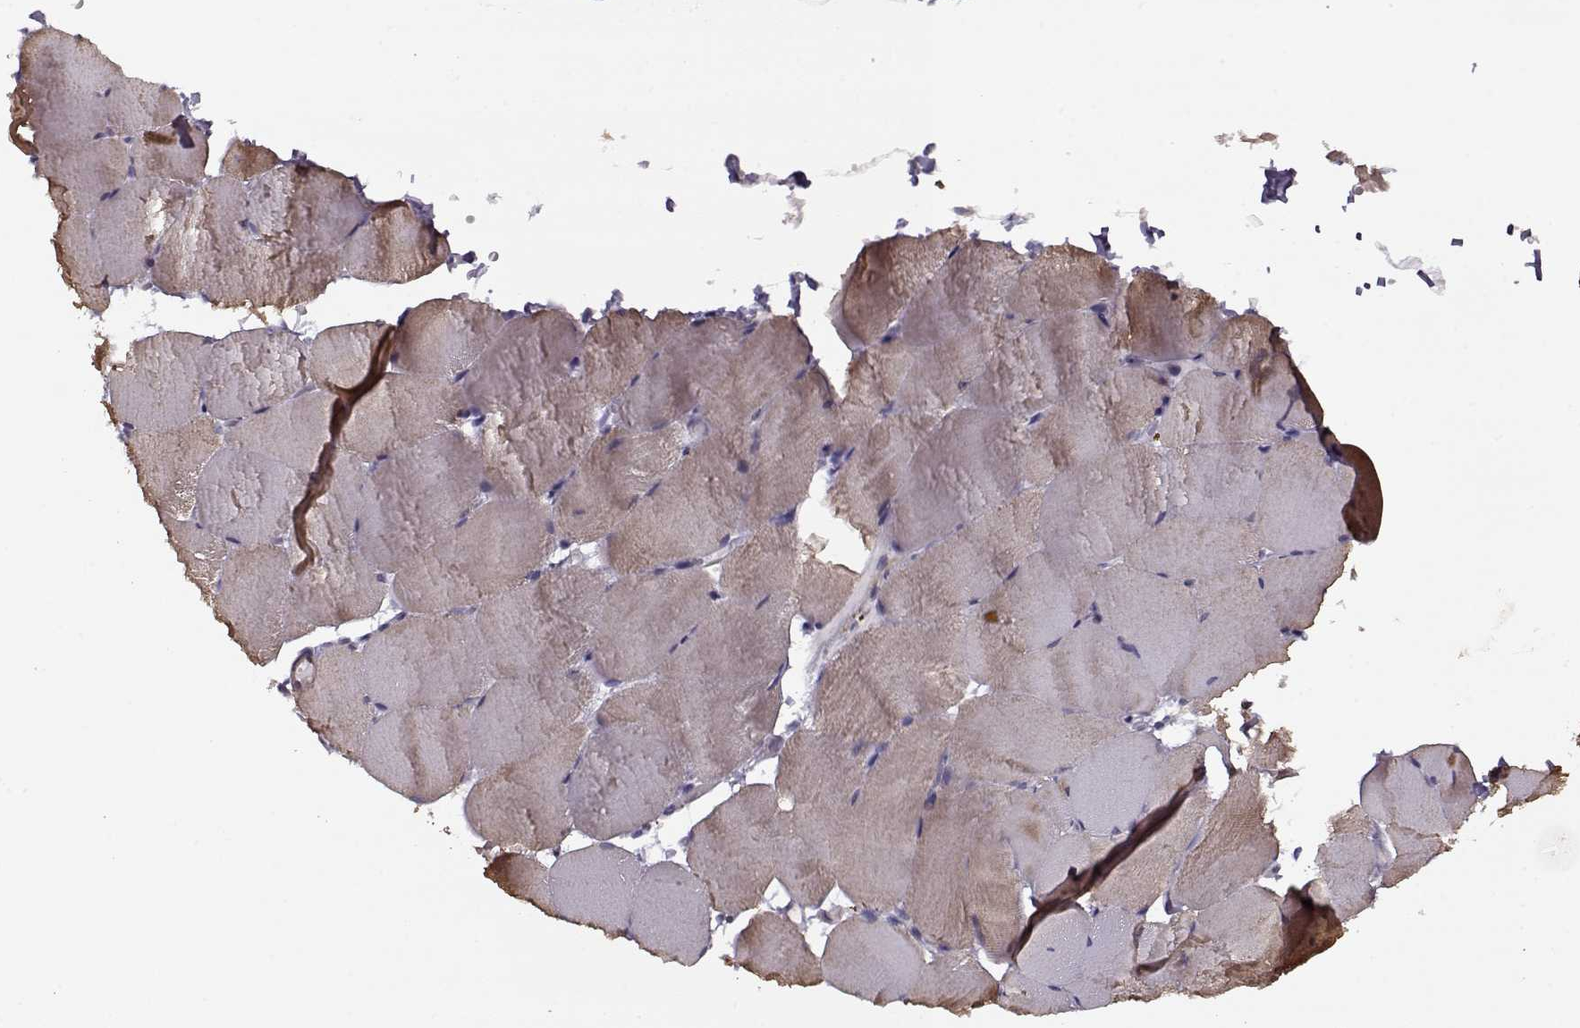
{"staining": {"intensity": "weak", "quantity": ">75%", "location": "cytoplasmic/membranous"}, "tissue": "skeletal muscle", "cell_type": "Myocytes", "image_type": "normal", "snomed": [{"axis": "morphology", "description": "Normal tissue, NOS"}, {"axis": "topography", "description": "Skeletal muscle"}], "caption": "IHC photomicrograph of unremarkable skeletal muscle: skeletal muscle stained using immunohistochemistry demonstrates low levels of weak protein expression localized specifically in the cytoplasmic/membranous of myocytes, appearing as a cytoplasmic/membranous brown color.", "gene": "KRT9", "patient": {"sex": "female", "age": 37}}